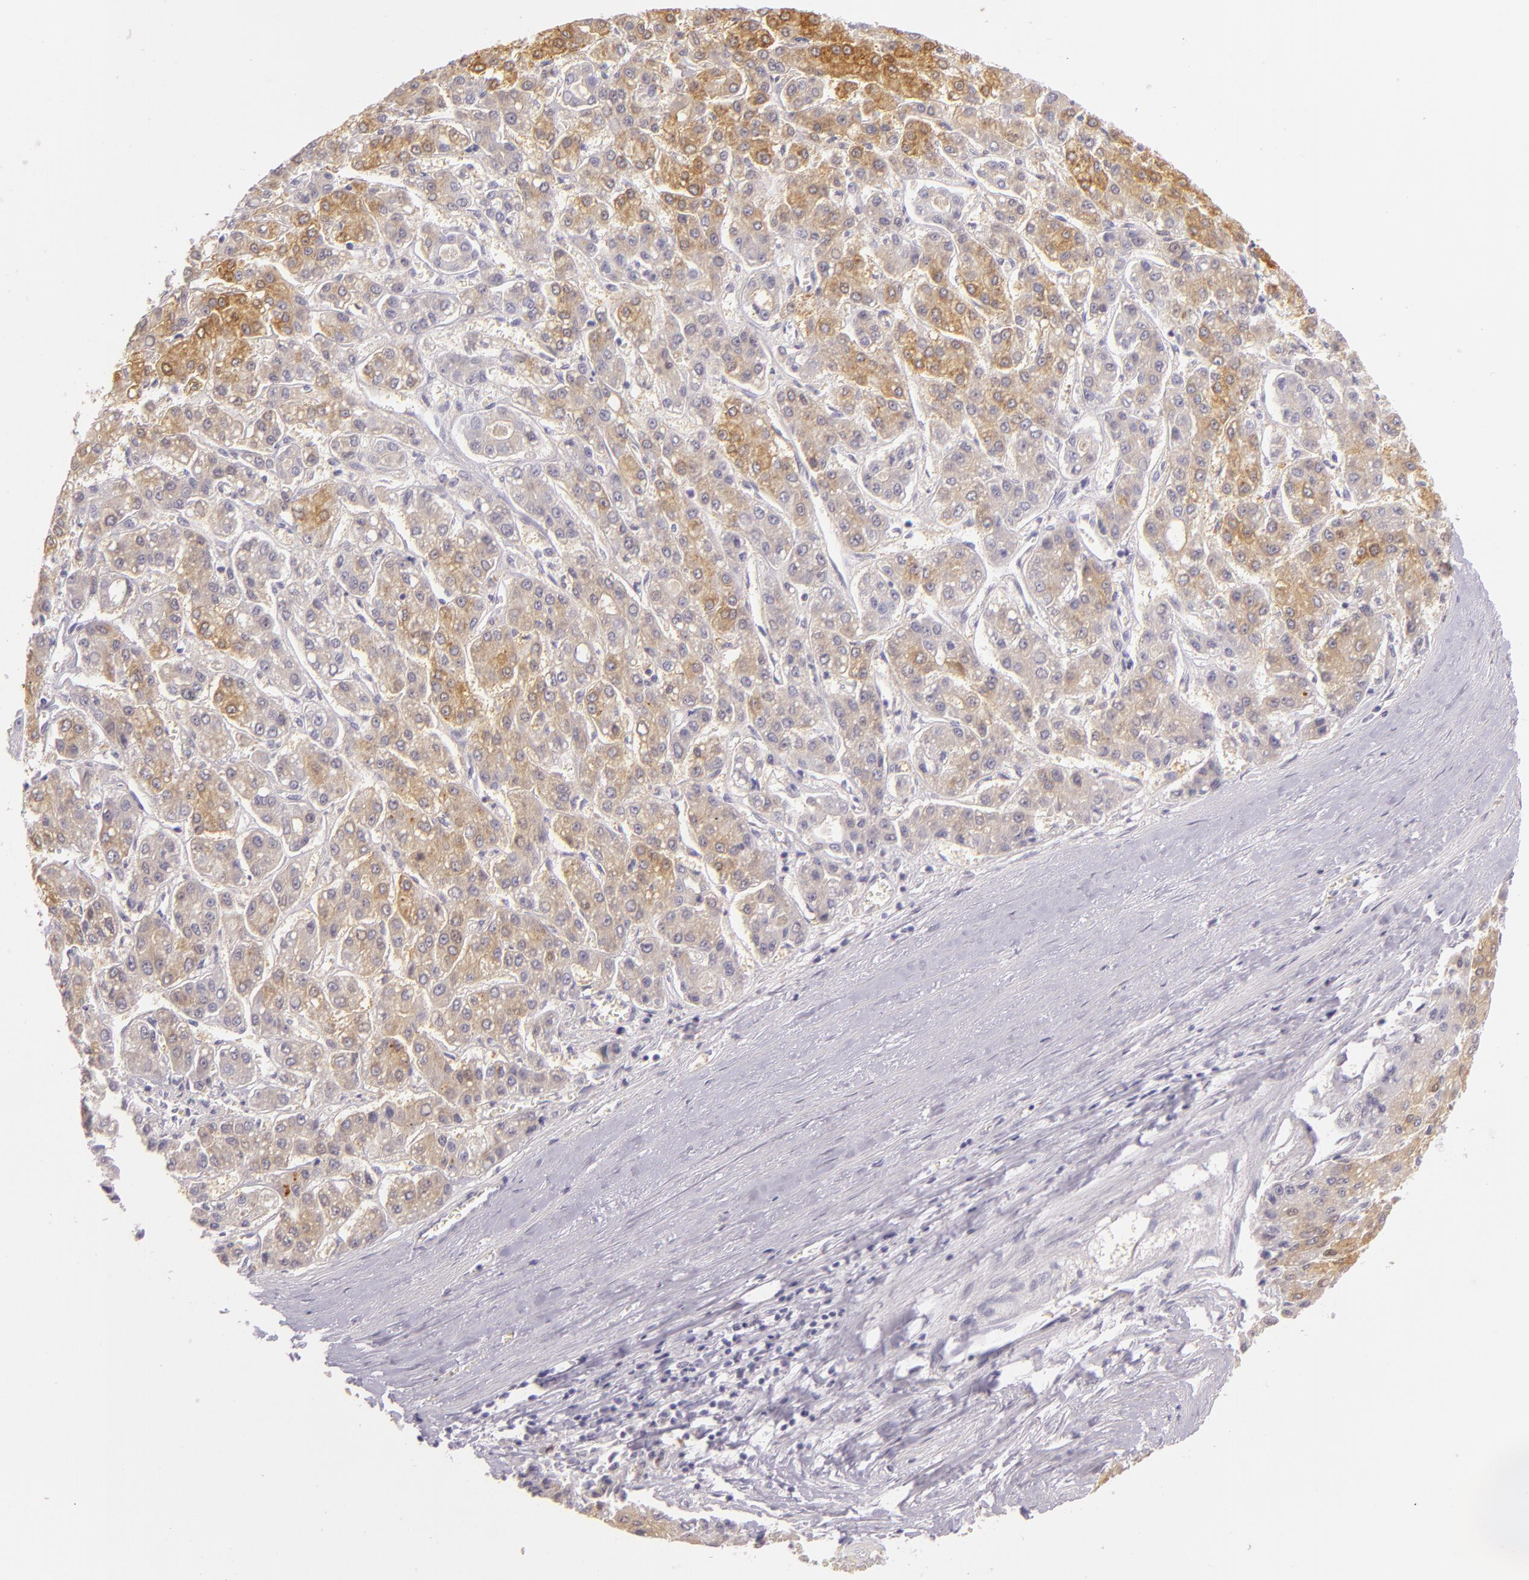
{"staining": {"intensity": "weak", "quantity": "<25%", "location": "cytoplasmic/membranous"}, "tissue": "liver cancer", "cell_type": "Tumor cells", "image_type": "cancer", "snomed": [{"axis": "morphology", "description": "Carcinoma, Hepatocellular, NOS"}, {"axis": "topography", "description": "Liver"}], "caption": "Liver cancer was stained to show a protein in brown. There is no significant expression in tumor cells. (DAB (3,3'-diaminobenzidine) immunohistochemistry (IHC) with hematoxylin counter stain).", "gene": "CBS", "patient": {"sex": "male", "age": 69}}